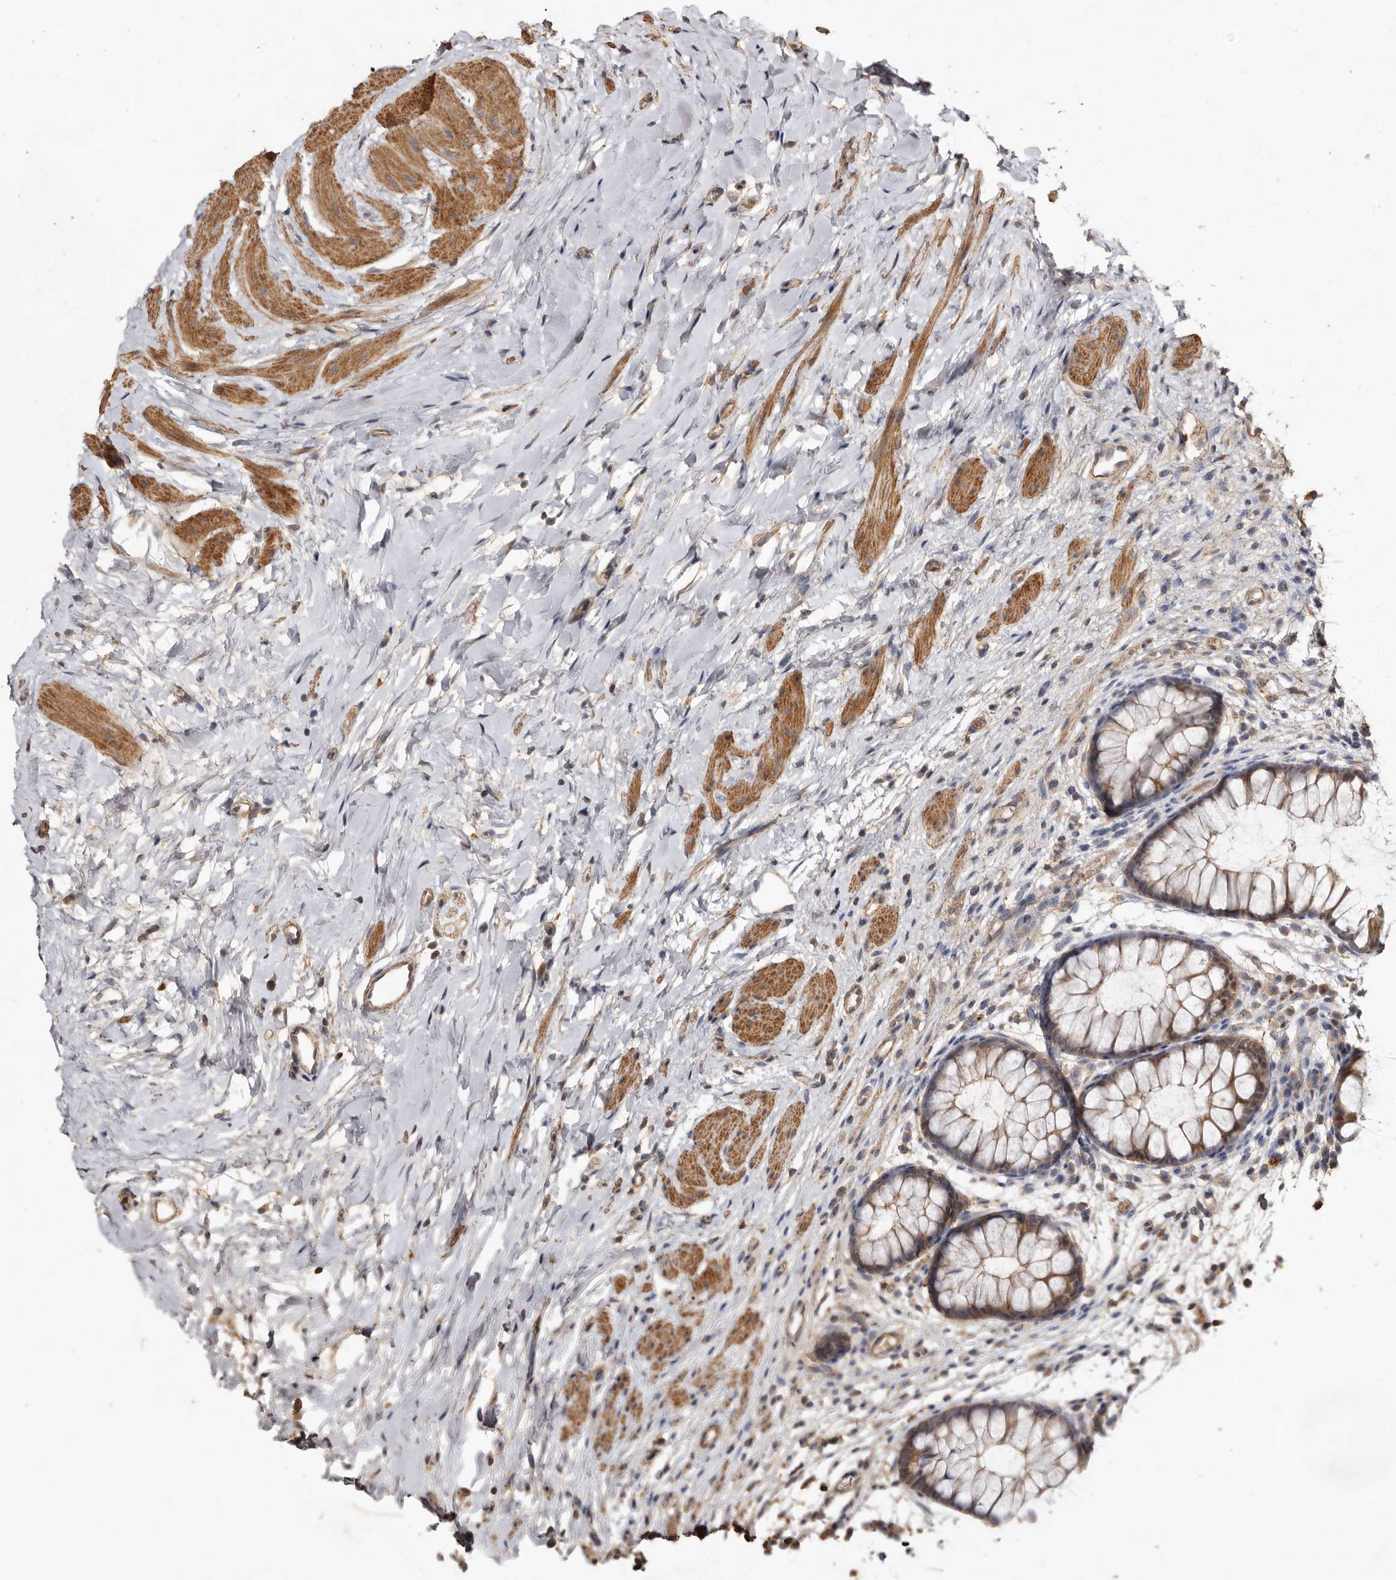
{"staining": {"intensity": "moderate", "quantity": ">75%", "location": "cytoplasmic/membranous"}, "tissue": "colon", "cell_type": "Endothelial cells", "image_type": "normal", "snomed": [{"axis": "morphology", "description": "Normal tissue, NOS"}, {"axis": "topography", "description": "Colon"}], "caption": "Brown immunohistochemical staining in unremarkable human colon displays moderate cytoplasmic/membranous positivity in approximately >75% of endothelial cells. (IHC, brightfield microscopy, high magnification).", "gene": "RWDD1", "patient": {"sex": "female", "age": 62}}